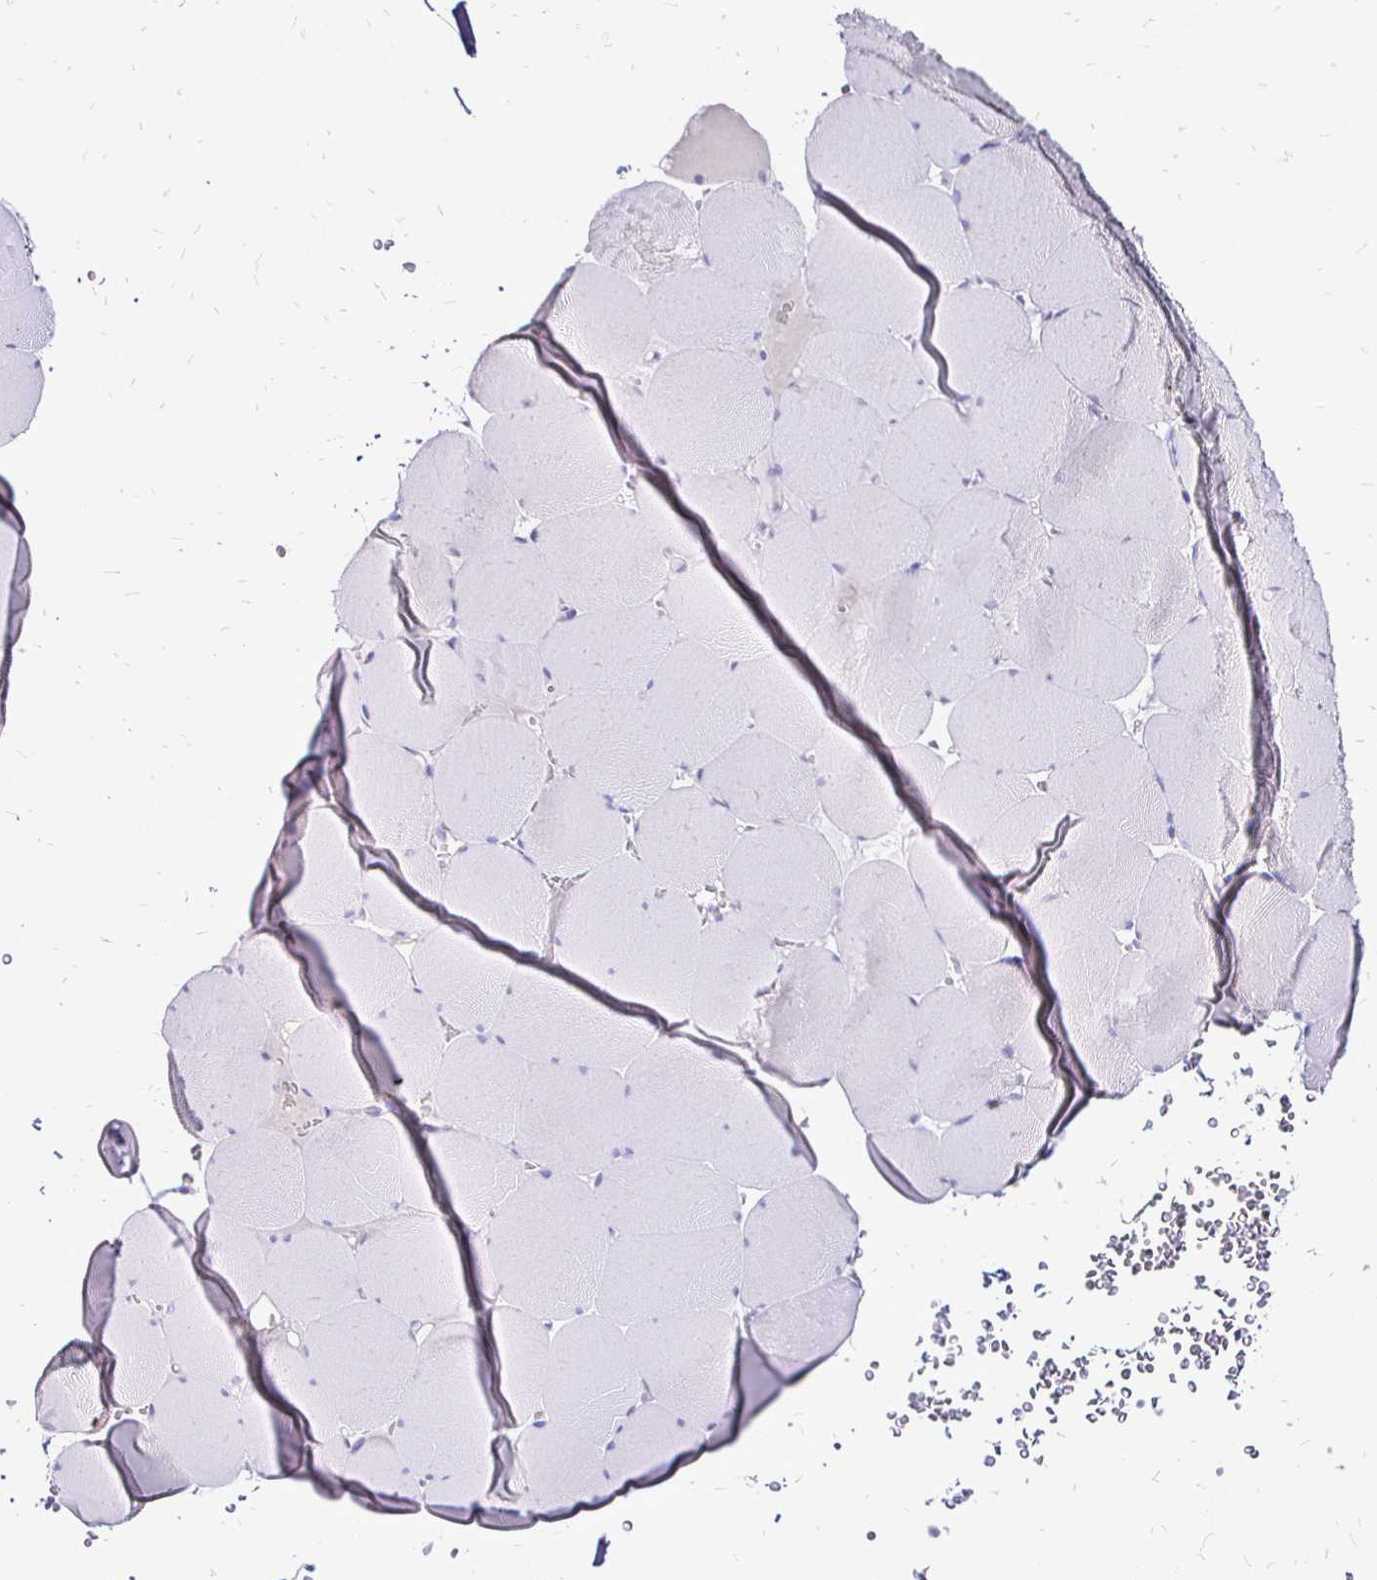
{"staining": {"intensity": "negative", "quantity": "none", "location": "none"}, "tissue": "skeletal muscle", "cell_type": "Myocytes", "image_type": "normal", "snomed": [{"axis": "morphology", "description": "Normal tissue, NOS"}, {"axis": "topography", "description": "Skeletal muscle"}, {"axis": "topography", "description": "Head-Neck"}], "caption": "This is an immunohistochemistry micrograph of normal skeletal muscle. There is no positivity in myocytes.", "gene": "IRGC", "patient": {"sex": "male", "age": 66}}